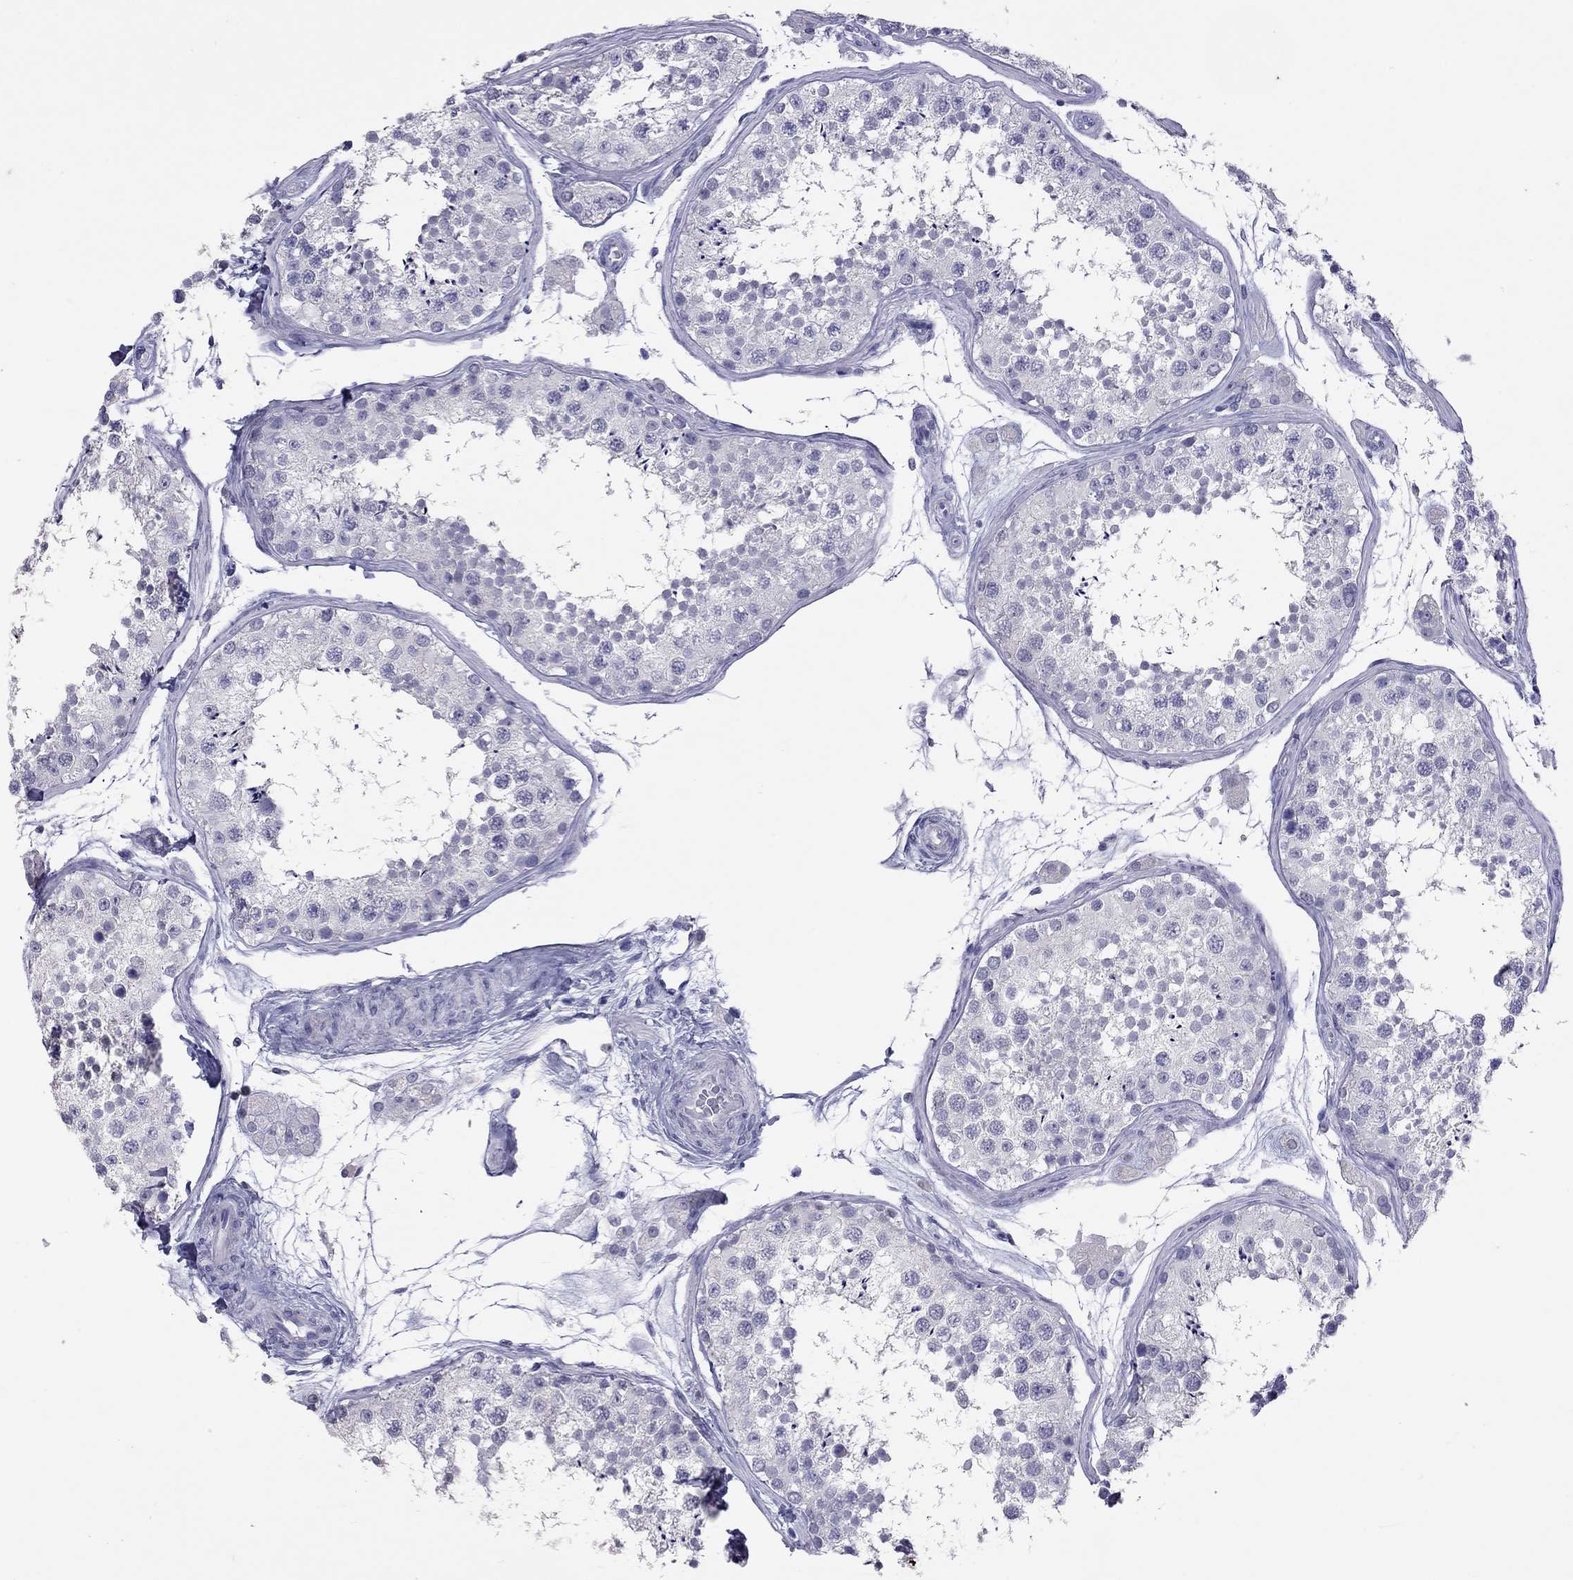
{"staining": {"intensity": "negative", "quantity": "none", "location": "none"}, "tissue": "testis", "cell_type": "Cells in seminiferous ducts", "image_type": "normal", "snomed": [{"axis": "morphology", "description": "Normal tissue, NOS"}, {"axis": "topography", "description": "Testis"}], "caption": "High power microscopy histopathology image of an immunohistochemistry micrograph of benign testis, revealing no significant staining in cells in seminiferous ducts.", "gene": "SLAMF1", "patient": {"sex": "male", "age": 41}}